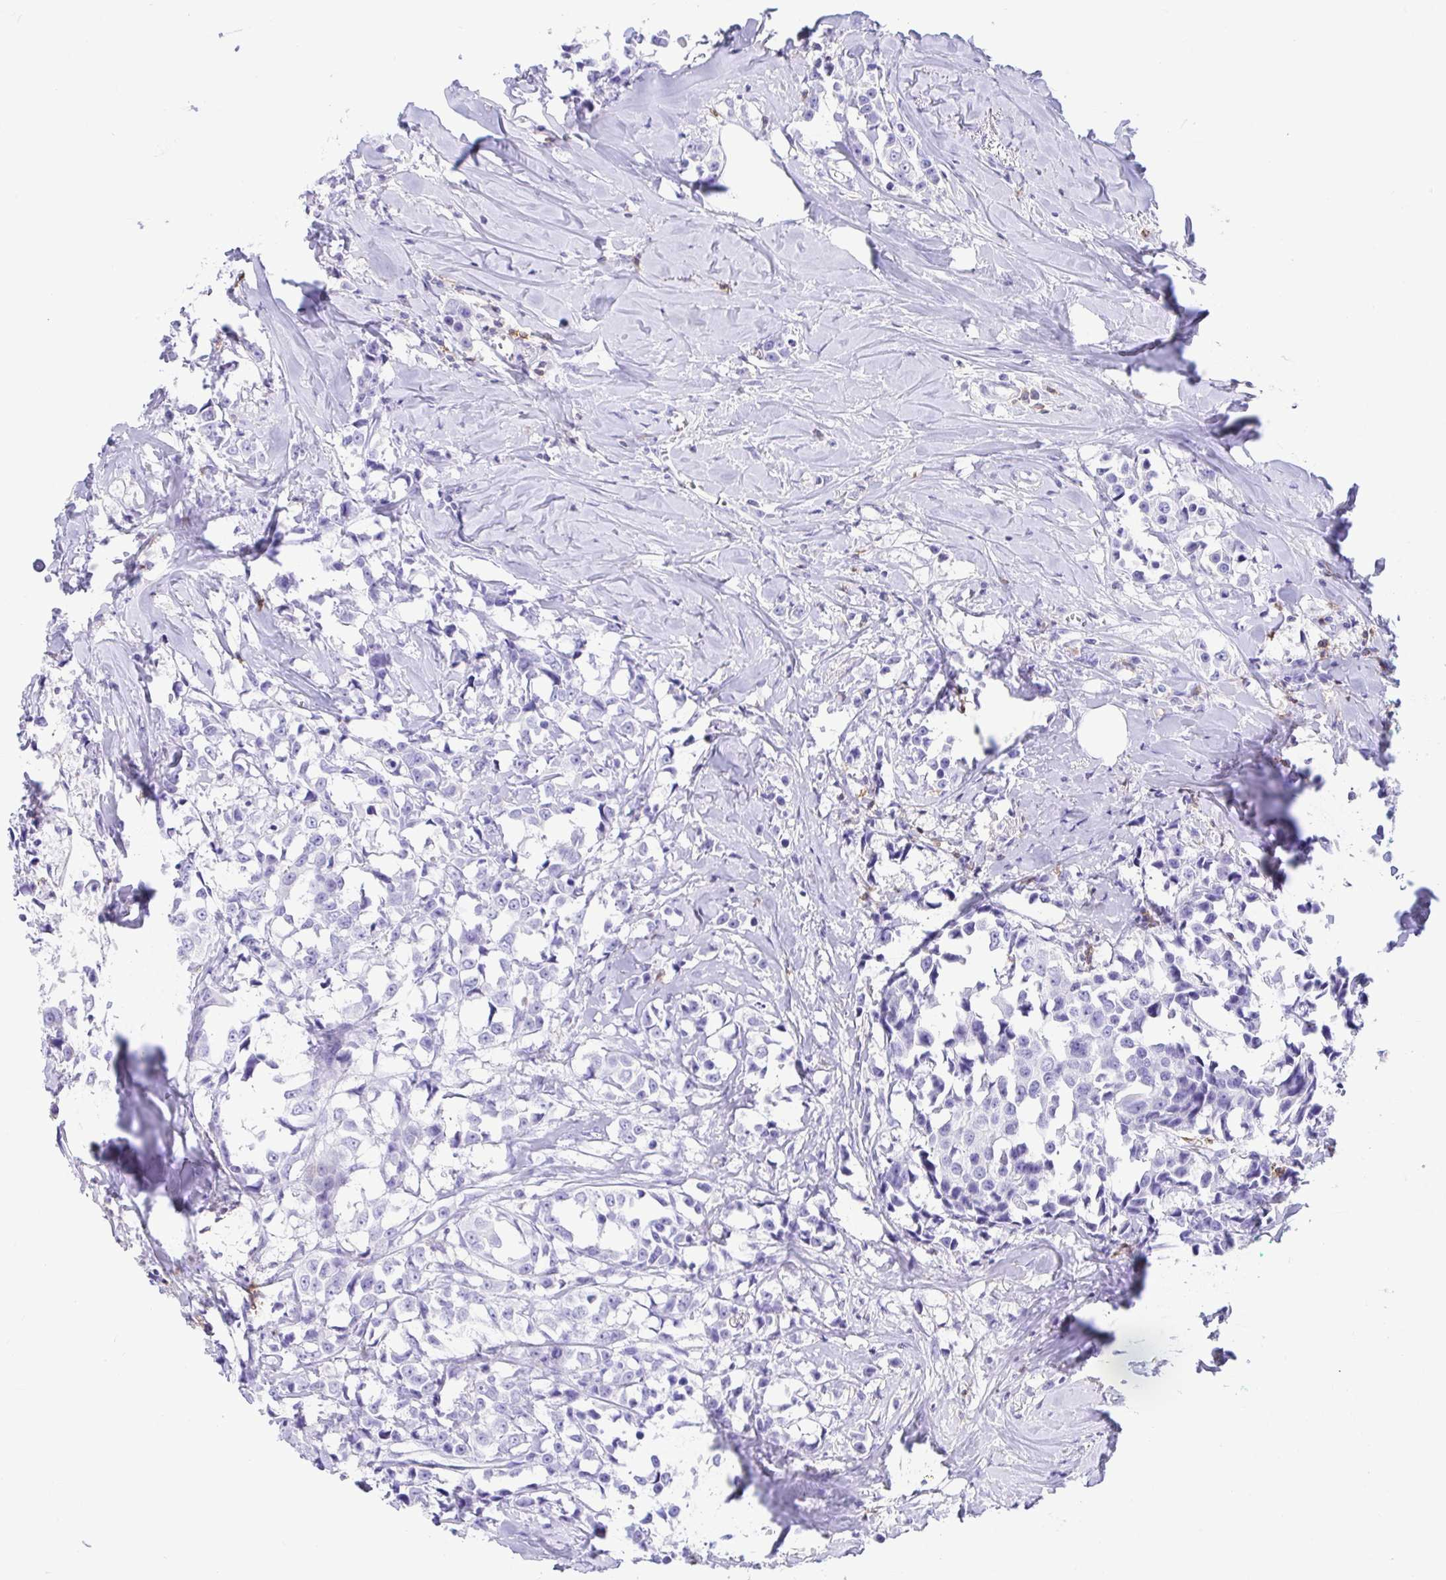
{"staining": {"intensity": "negative", "quantity": "none", "location": "none"}, "tissue": "breast cancer", "cell_type": "Tumor cells", "image_type": "cancer", "snomed": [{"axis": "morphology", "description": "Duct carcinoma"}, {"axis": "topography", "description": "Breast"}], "caption": "This is a micrograph of IHC staining of breast cancer, which shows no positivity in tumor cells.", "gene": "CD5", "patient": {"sex": "female", "age": 80}}